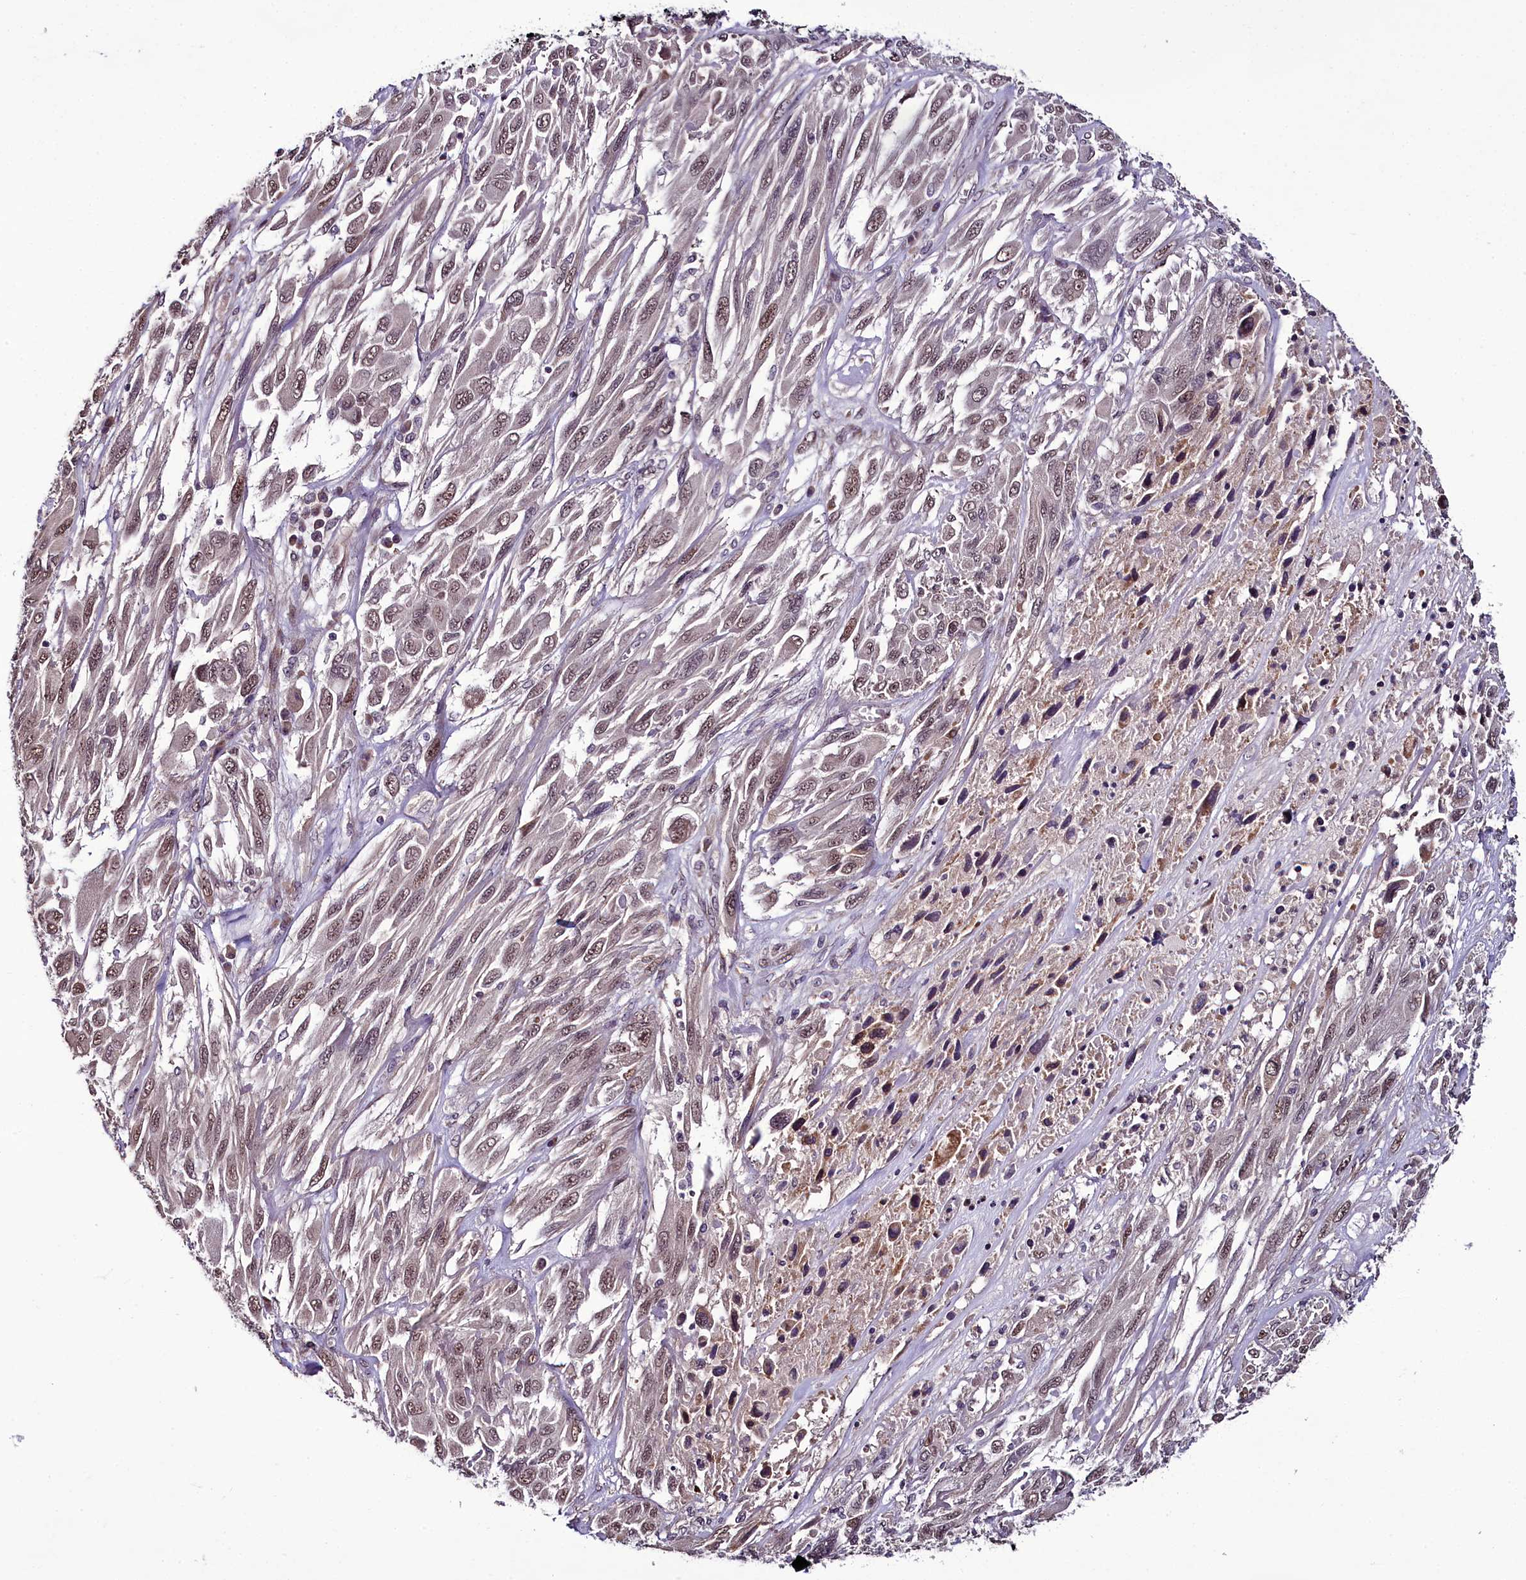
{"staining": {"intensity": "weak", "quantity": ">75%", "location": "nuclear"}, "tissue": "melanoma", "cell_type": "Tumor cells", "image_type": "cancer", "snomed": [{"axis": "morphology", "description": "Malignant melanoma, NOS"}, {"axis": "topography", "description": "Skin"}], "caption": "Weak nuclear protein positivity is present in approximately >75% of tumor cells in melanoma. The staining was performed using DAB (3,3'-diaminobenzidine), with brown indicating positive protein expression. Nuclei are stained blue with hematoxylin.", "gene": "RPUSD2", "patient": {"sex": "female", "age": 91}}